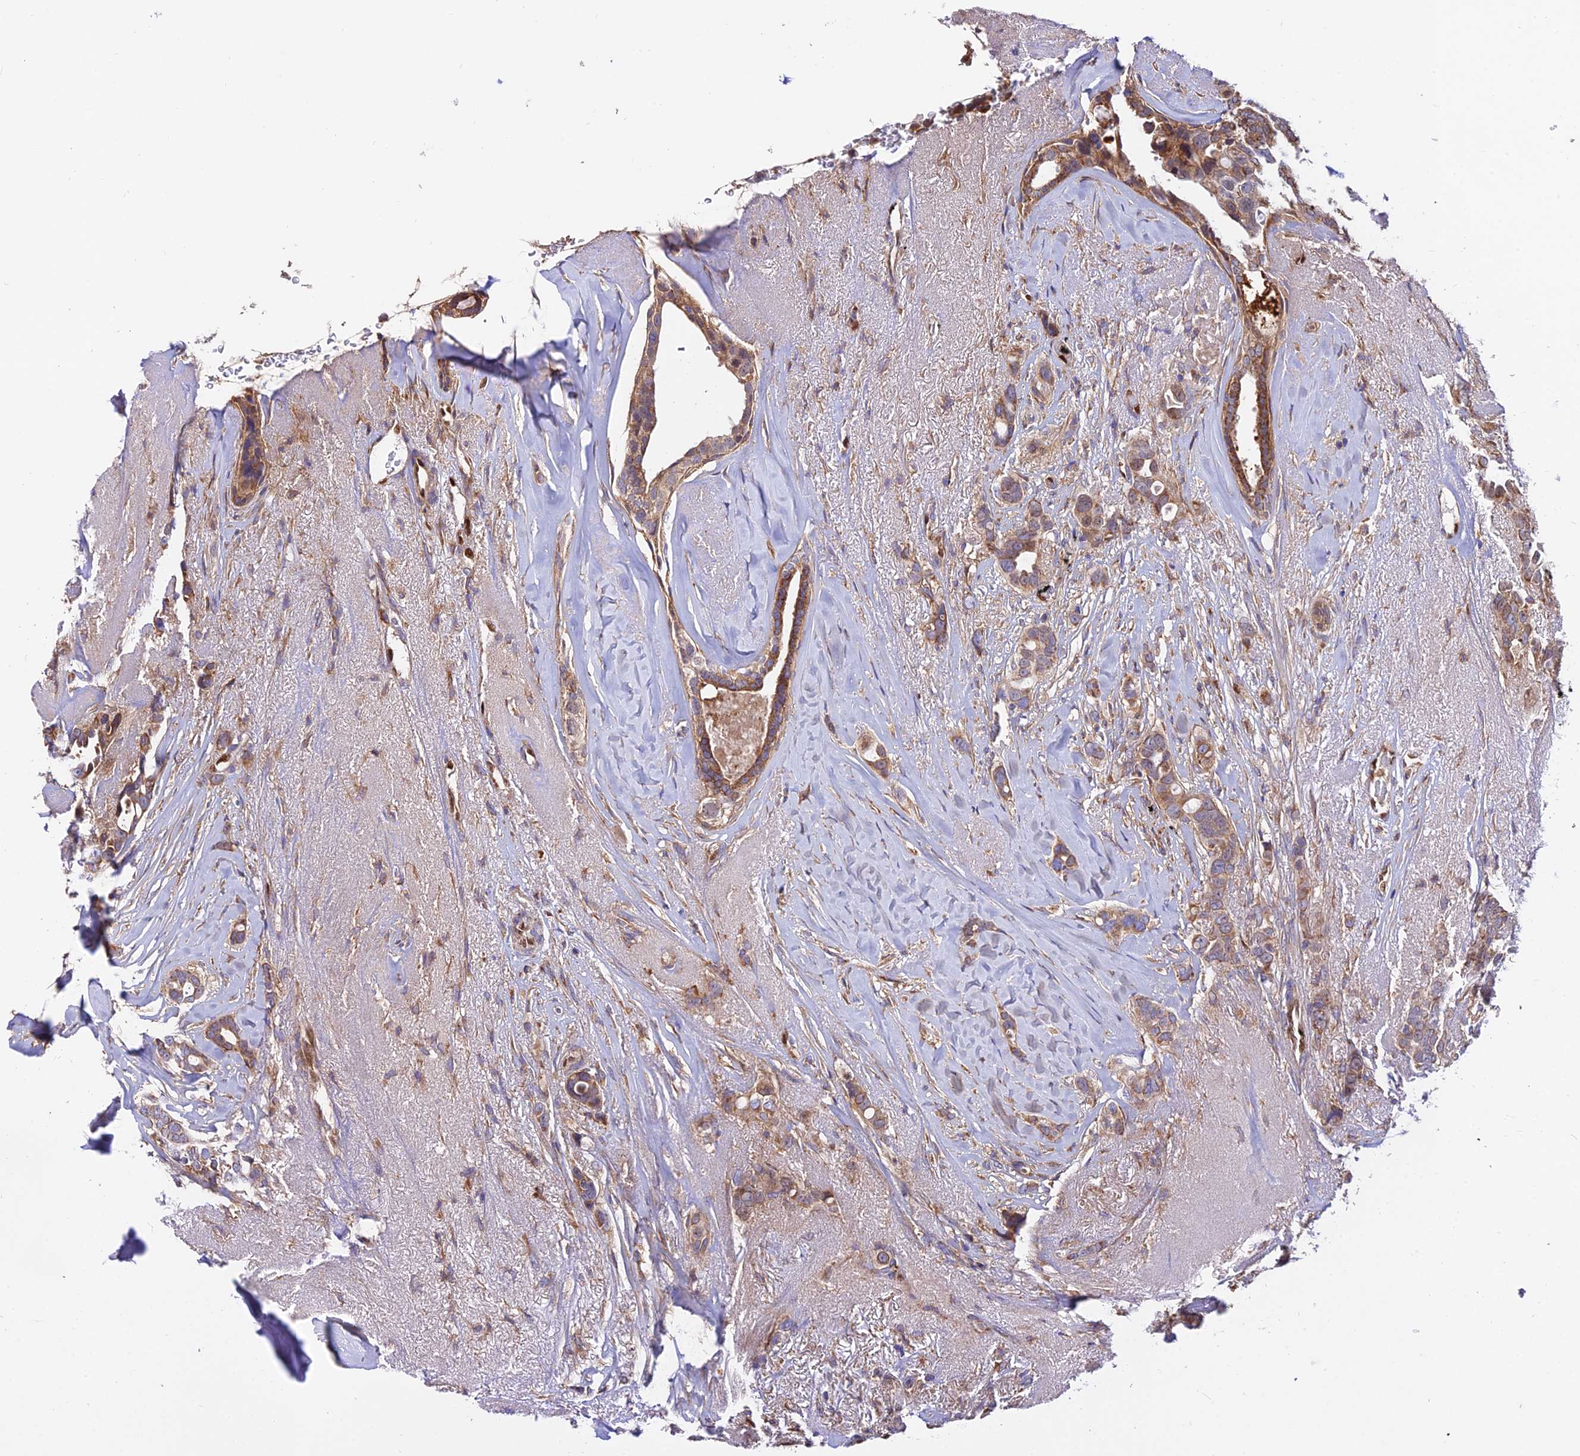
{"staining": {"intensity": "moderate", "quantity": ">75%", "location": "cytoplasmic/membranous"}, "tissue": "breast cancer", "cell_type": "Tumor cells", "image_type": "cancer", "snomed": [{"axis": "morphology", "description": "Lobular carcinoma"}, {"axis": "topography", "description": "Breast"}], "caption": "Protein expression analysis of human breast cancer (lobular carcinoma) reveals moderate cytoplasmic/membranous staining in approximately >75% of tumor cells. The protein of interest is shown in brown color, while the nuclei are stained blue.", "gene": "PODNL1", "patient": {"sex": "female", "age": 51}}